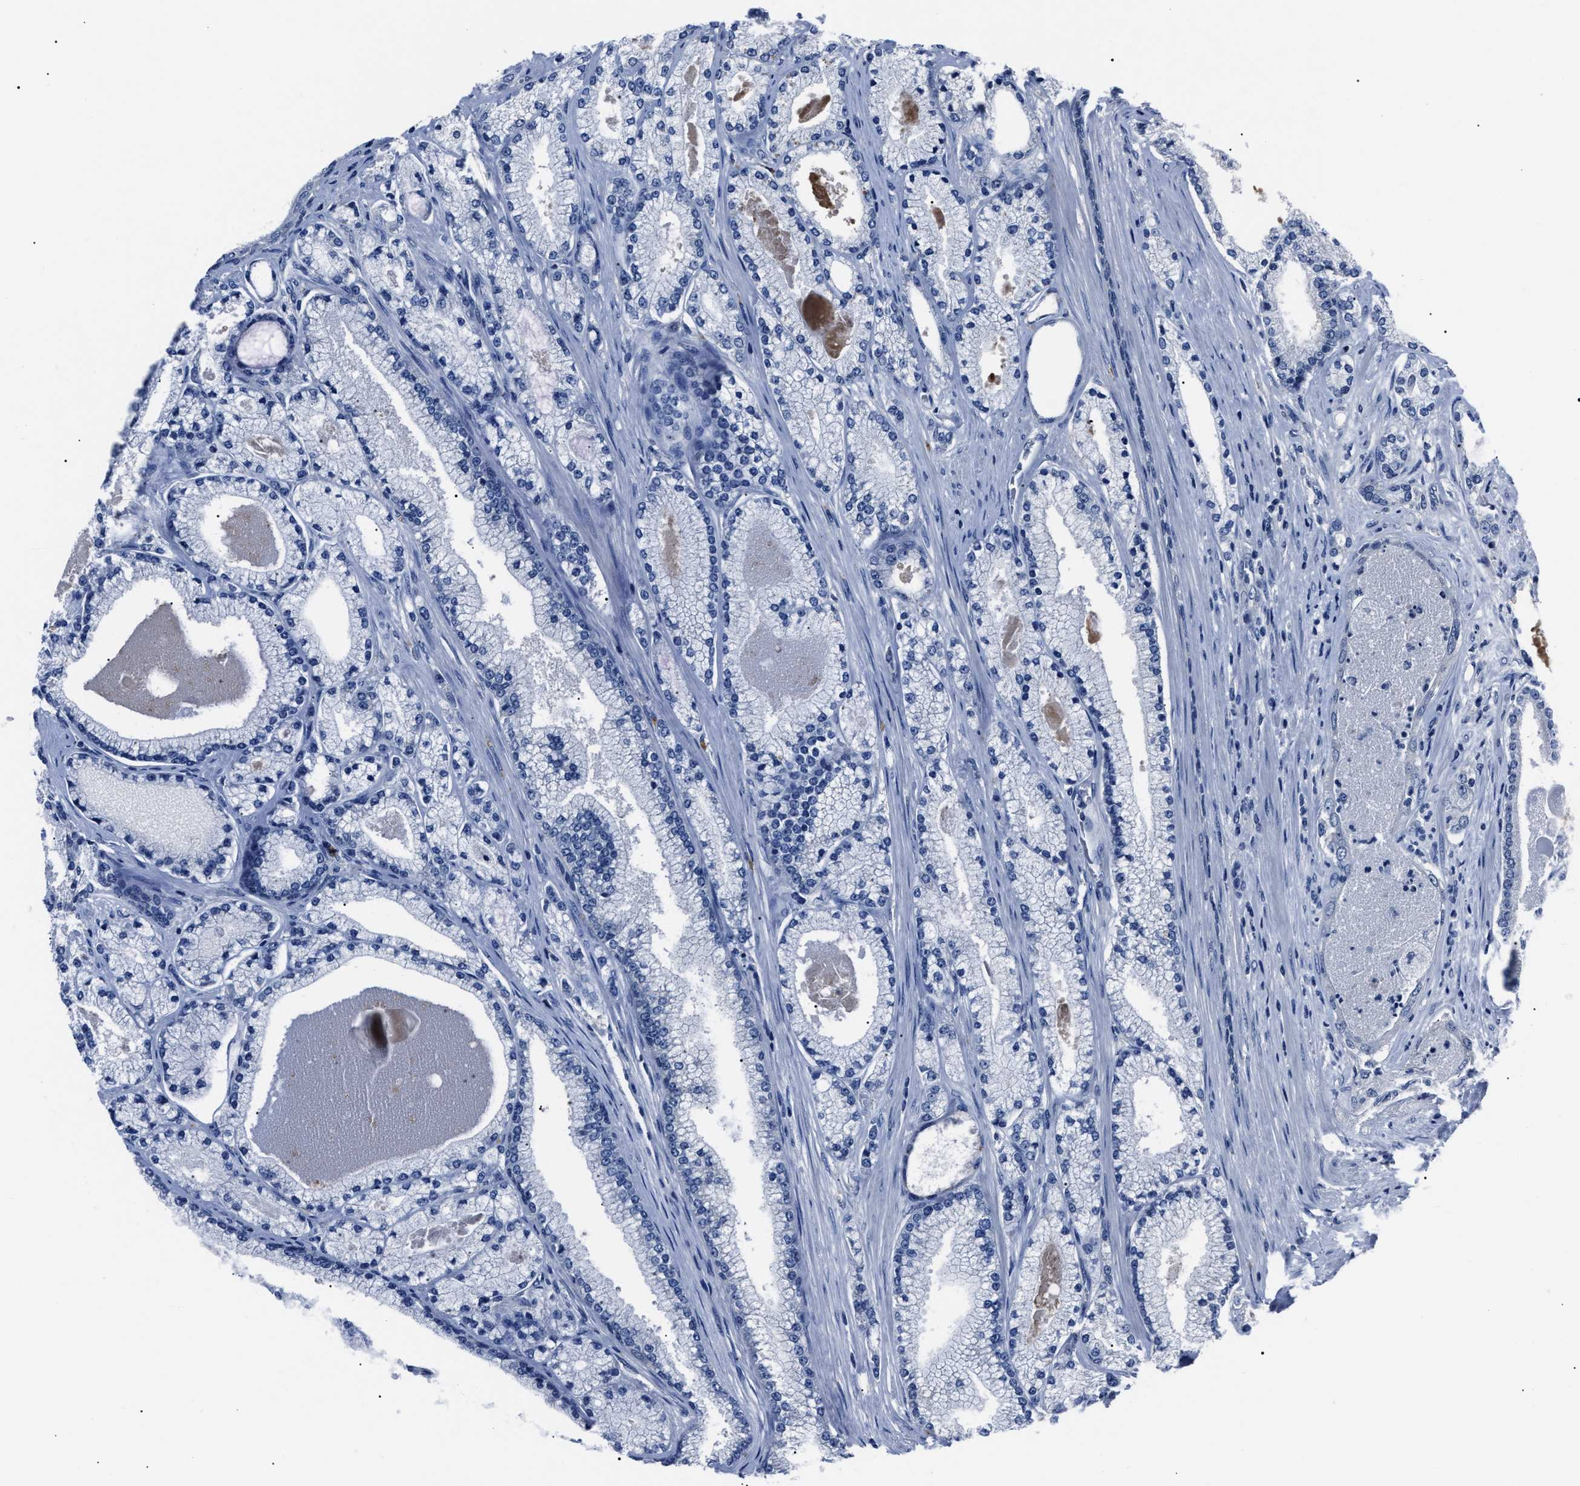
{"staining": {"intensity": "negative", "quantity": "none", "location": "none"}, "tissue": "prostate cancer", "cell_type": "Tumor cells", "image_type": "cancer", "snomed": [{"axis": "morphology", "description": "Adenocarcinoma, High grade"}, {"axis": "topography", "description": "Prostate"}], "caption": "DAB immunohistochemical staining of human prostate cancer displays no significant positivity in tumor cells. Brightfield microscopy of immunohistochemistry (IHC) stained with DAB (3,3'-diaminobenzidine) (brown) and hematoxylin (blue), captured at high magnification.", "gene": "LRWD1", "patient": {"sex": "male", "age": 71}}